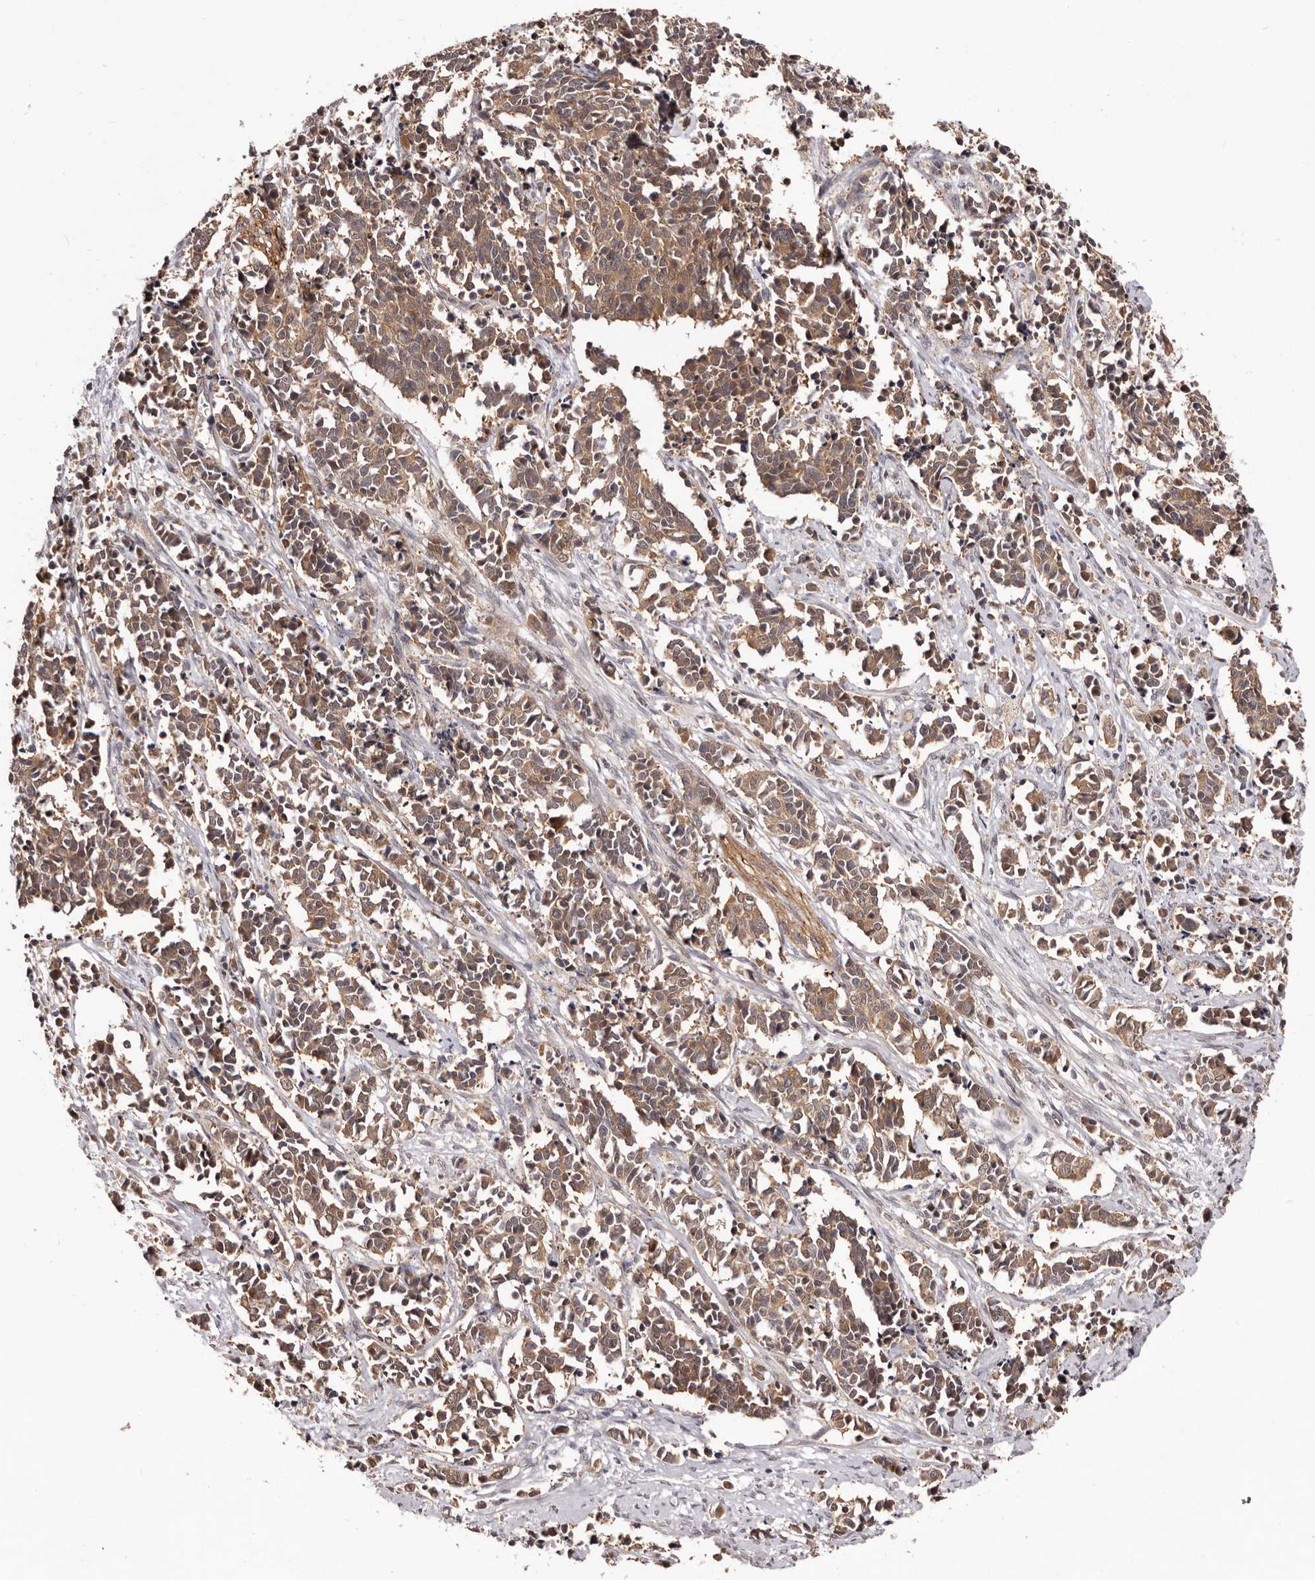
{"staining": {"intensity": "moderate", "quantity": ">75%", "location": "cytoplasmic/membranous"}, "tissue": "cervical cancer", "cell_type": "Tumor cells", "image_type": "cancer", "snomed": [{"axis": "morphology", "description": "Normal tissue, NOS"}, {"axis": "morphology", "description": "Squamous cell carcinoma, NOS"}, {"axis": "topography", "description": "Cervix"}], "caption": "Immunohistochemical staining of cervical cancer exhibits medium levels of moderate cytoplasmic/membranous expression in about >75% of tumor cells. Immunohistochemistry stains the protein of interest in brown and the nuclei are stained blue.", "gene": "MDP1", "patient": {"sex": "female", "age": 35}}